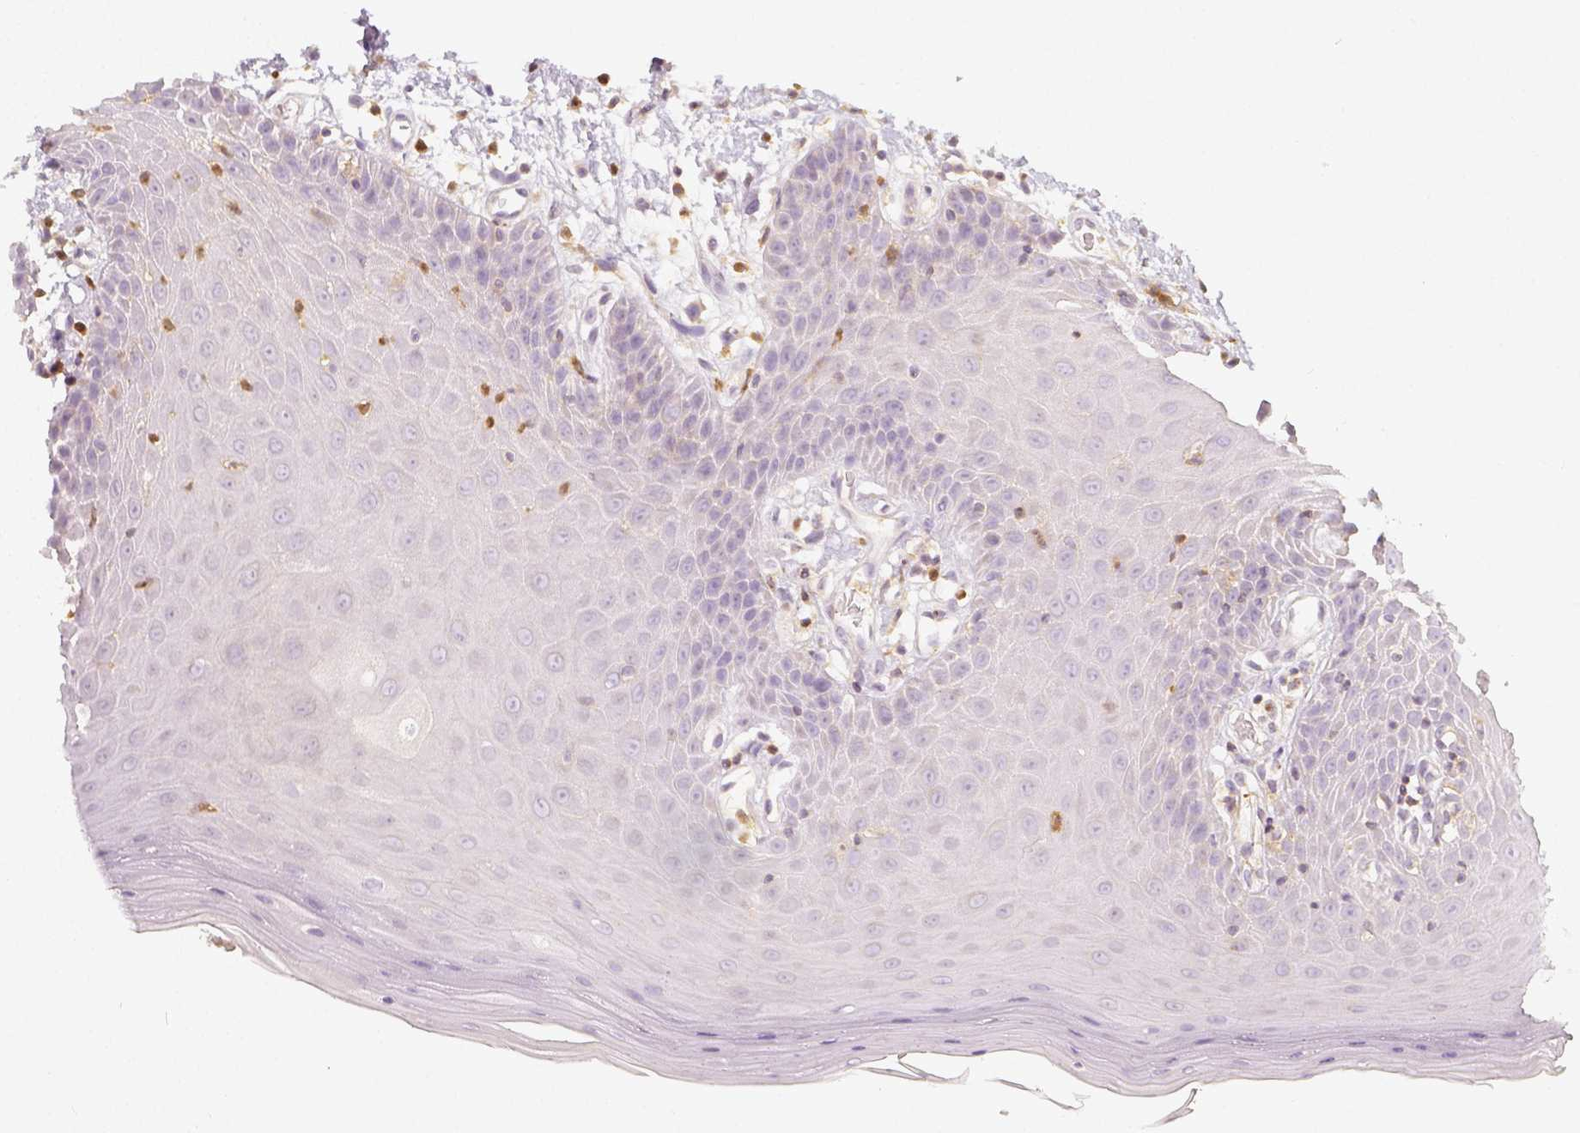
{"staining": {"intensity": "negative", "quantity": "none", "location": "none"}, "tissue": "oral mucosa", "cell_type": "Squamous epithelial cells", "image_type": "normal", "snomed": [{"axis": "morphology", "description": "Normal tissue, NOS"}, {"axis": "topography", "description": "Oral tissue"}, {"axis": "topography", "description": "Tounge, NOS"}], "caption": "This is an immunohistochemistry micrograph of unremarkable human oral mucosa. There is no expression in squamous epithelial cells.", "gene": "PTPRJ", "patient": {"sex": "female", "age": 59}}